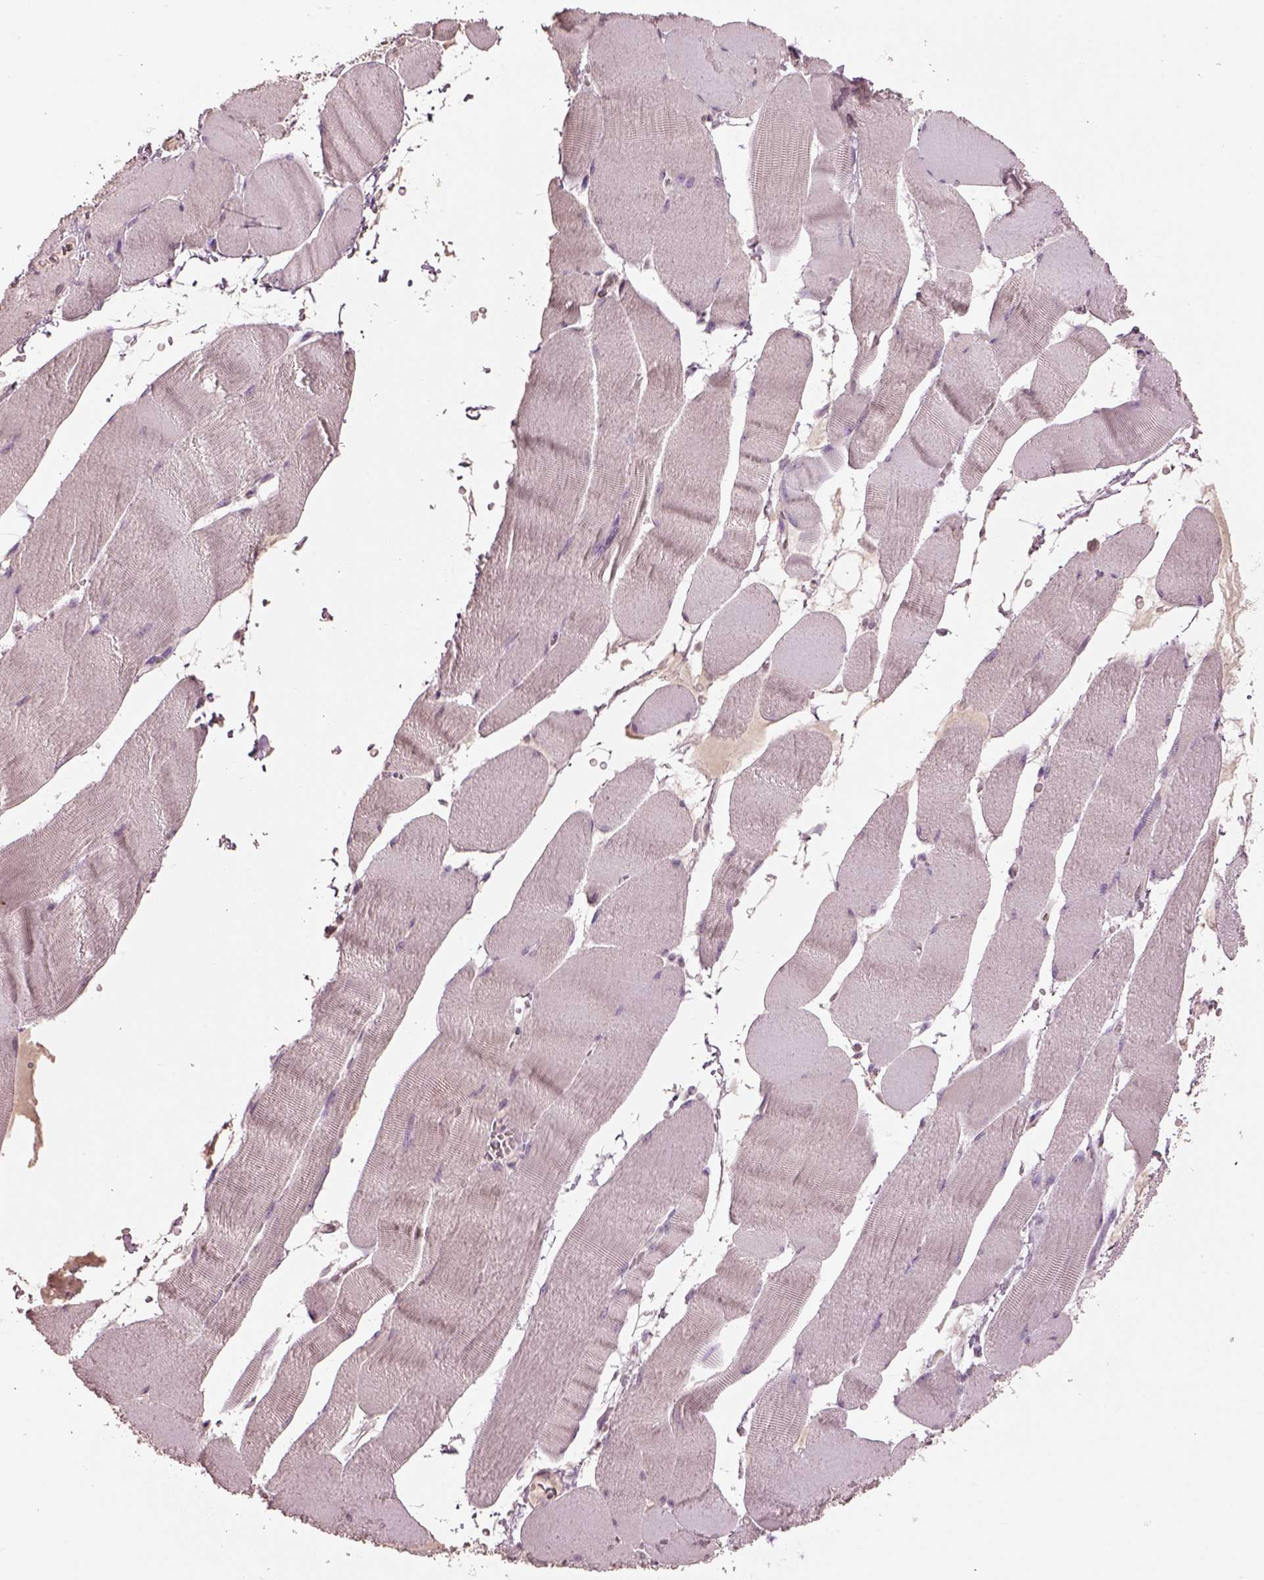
{"staining": {"intensity": "negative", "quantity": "none", "location": "none"}, "tissue": "skeletal muscle", "cell_type": "Myocytes", "image_type": "normal", "snomed": [{"axis": "morphology", "description": "Normal tissue, NOS"}, {"axis": "topography", "description": "Skeletal muscle"}], "caption": "This is a micrograph of IHC staining of normal skeletal muscle, which shows no expression in myocytes.", "gene": "KCNIP3", "patient": {"sex": "male", "age": 56}}